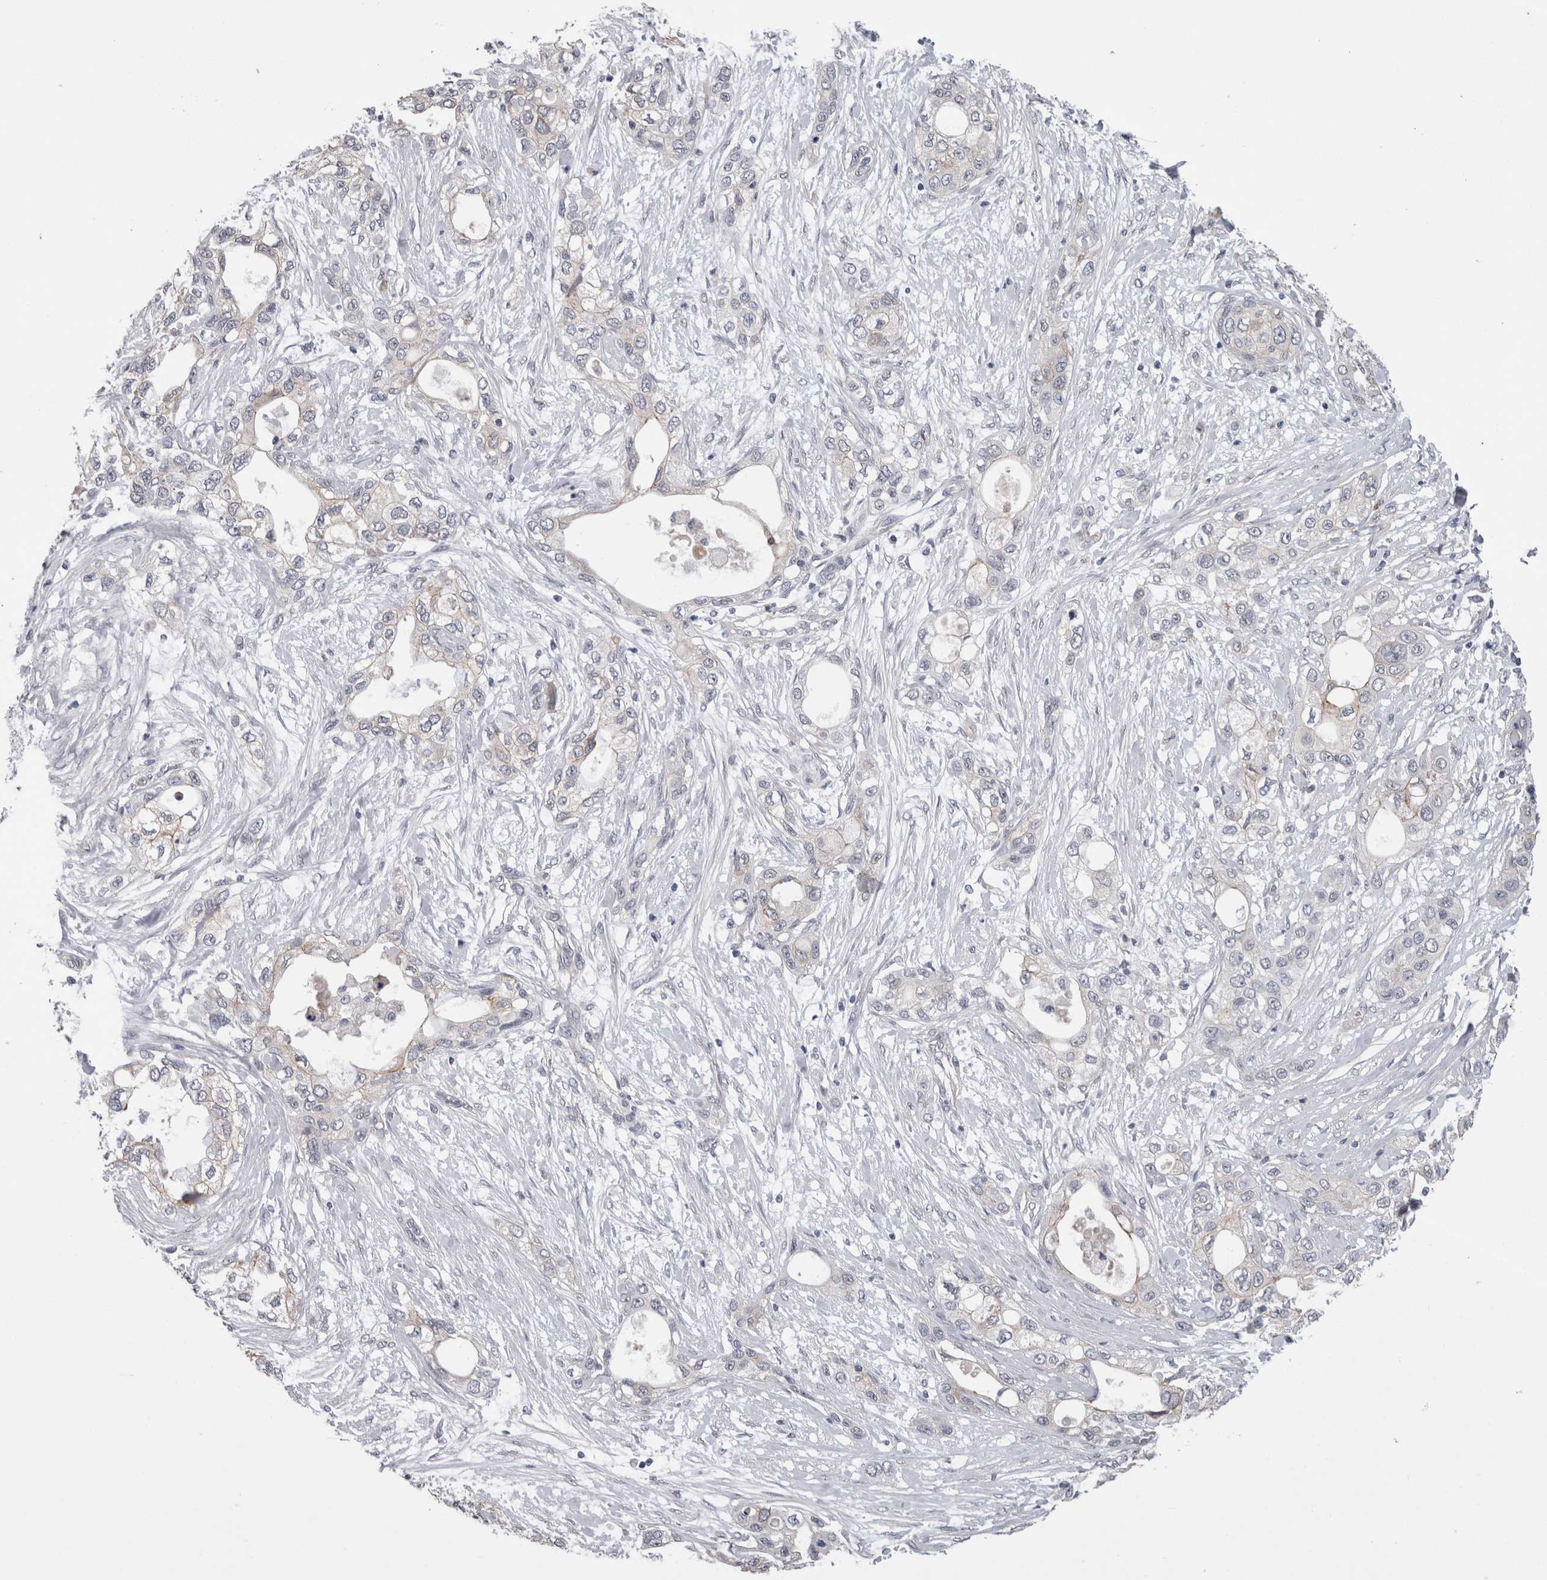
{"staining": {"intensity": "negative", "quantity": "none", "location": "none"}, "tissue": "pancreatic cancer", "cell_type": "Tumor cells", "image_type": "cancer", "snomed": [{"axis": "morphology", "description": "Adenocarcinoma, NOS"}, {"axis": "topography", "description": "Pancreas"}], "caption": "Tumor cells show no significant protein expression in adenocarcinoma (pancreatic). Brightfield microscopy of IHC stained with DAB (3,3'-diaminobenzidine) (brown) and hematoxylin (blue), captured at high magnification.", "gene": "NECTIN2", "patient": {"sex": "female", "age": 70}}